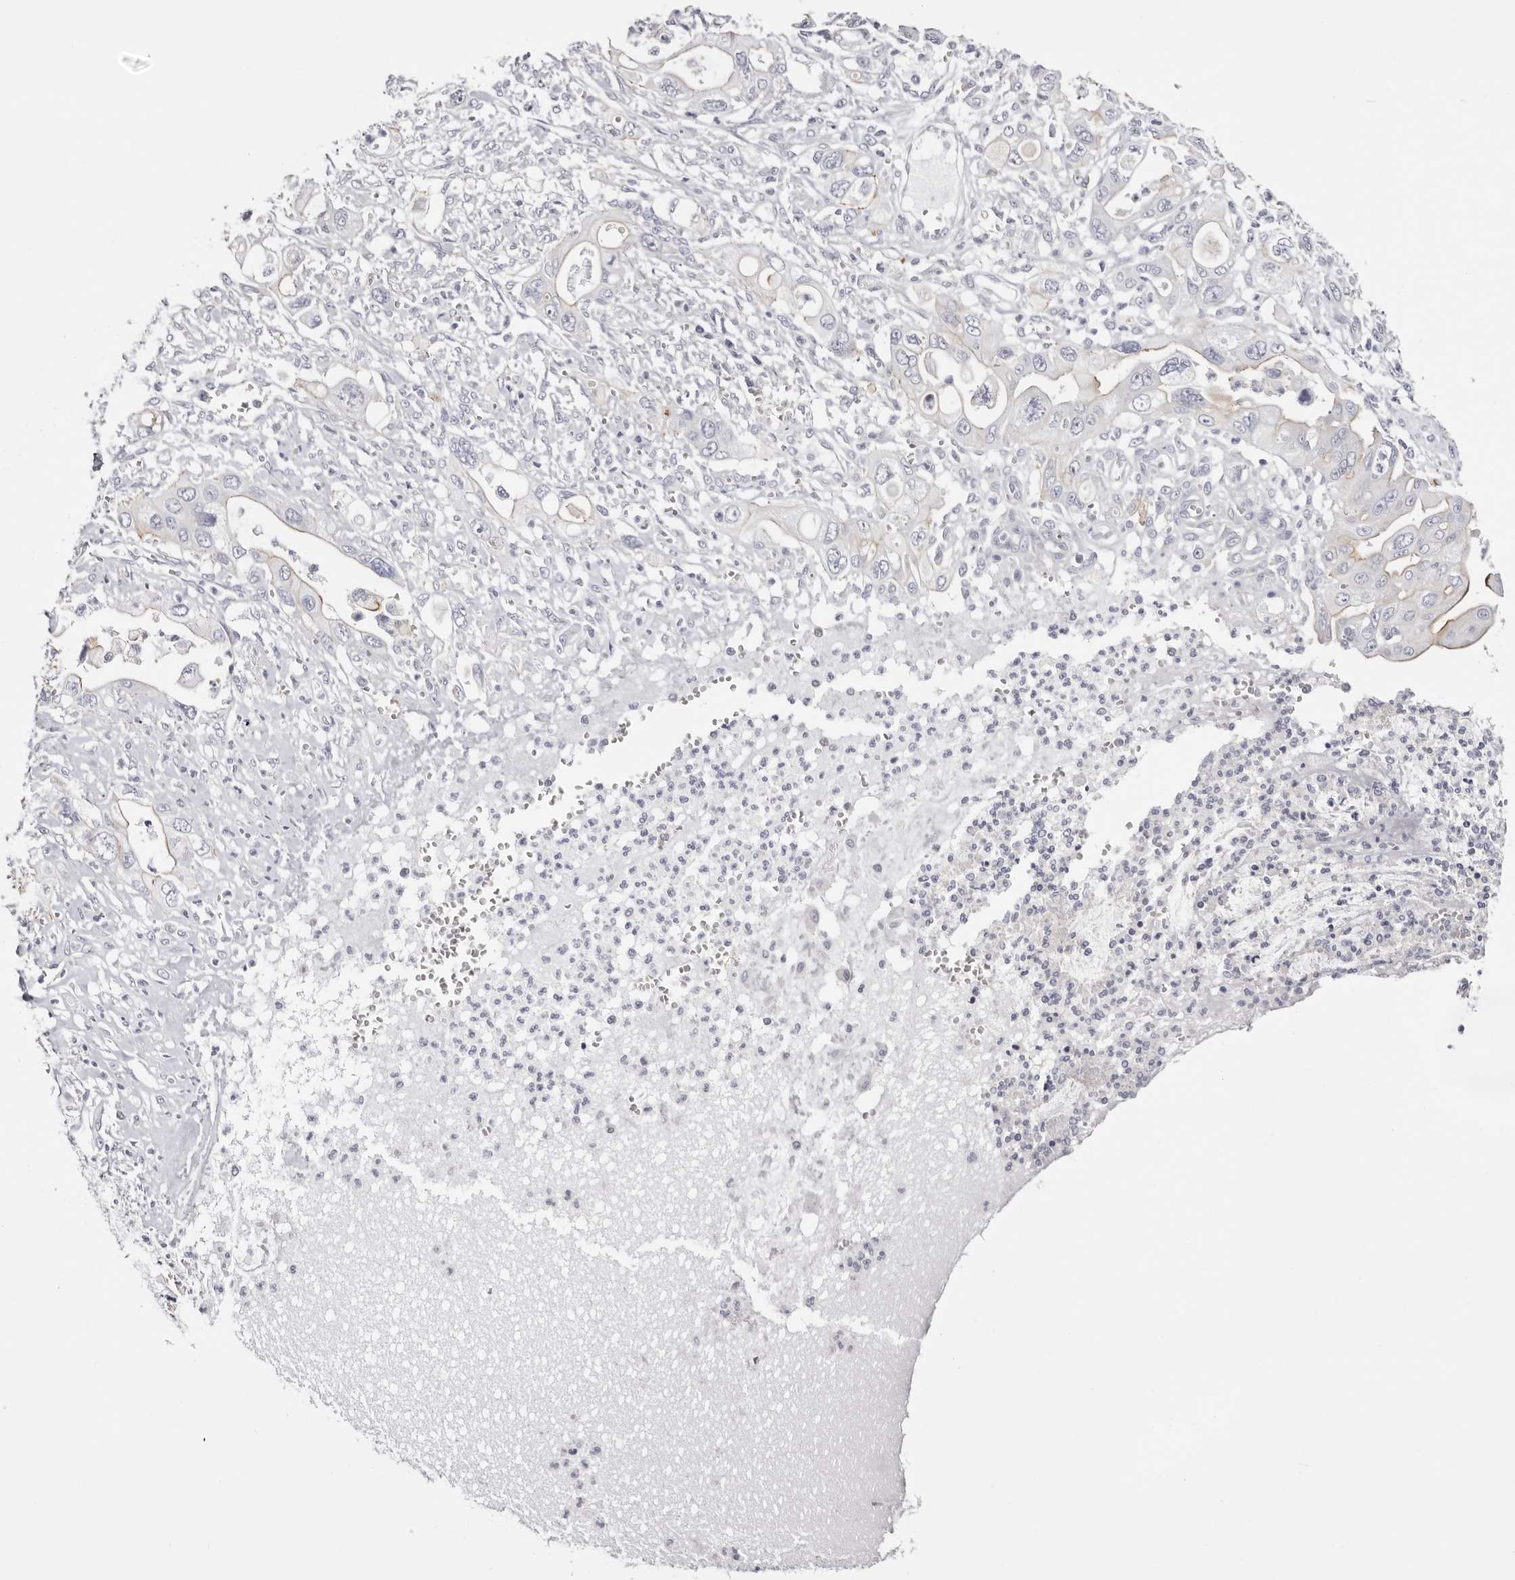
{"staining": {"intensity": "negative", "quantity": "none", "location": "none"}, "tissue": "pancreatic cancer", "cell_type": "Tumor cells", "image_type": "cancer", "snomed": [{"axis": "morphology", "description": "Adenocarcinoma, NOS"}, {"axis": "topography", "description": "Pancreas"}], "caption": "Immunohistochemistry (IHC) of human pancreatic cancer (adenocarcinoma) shows no expression in tumor cells.", "gene": "ROM1", "patient": {"sex": "male", "age": 68}}